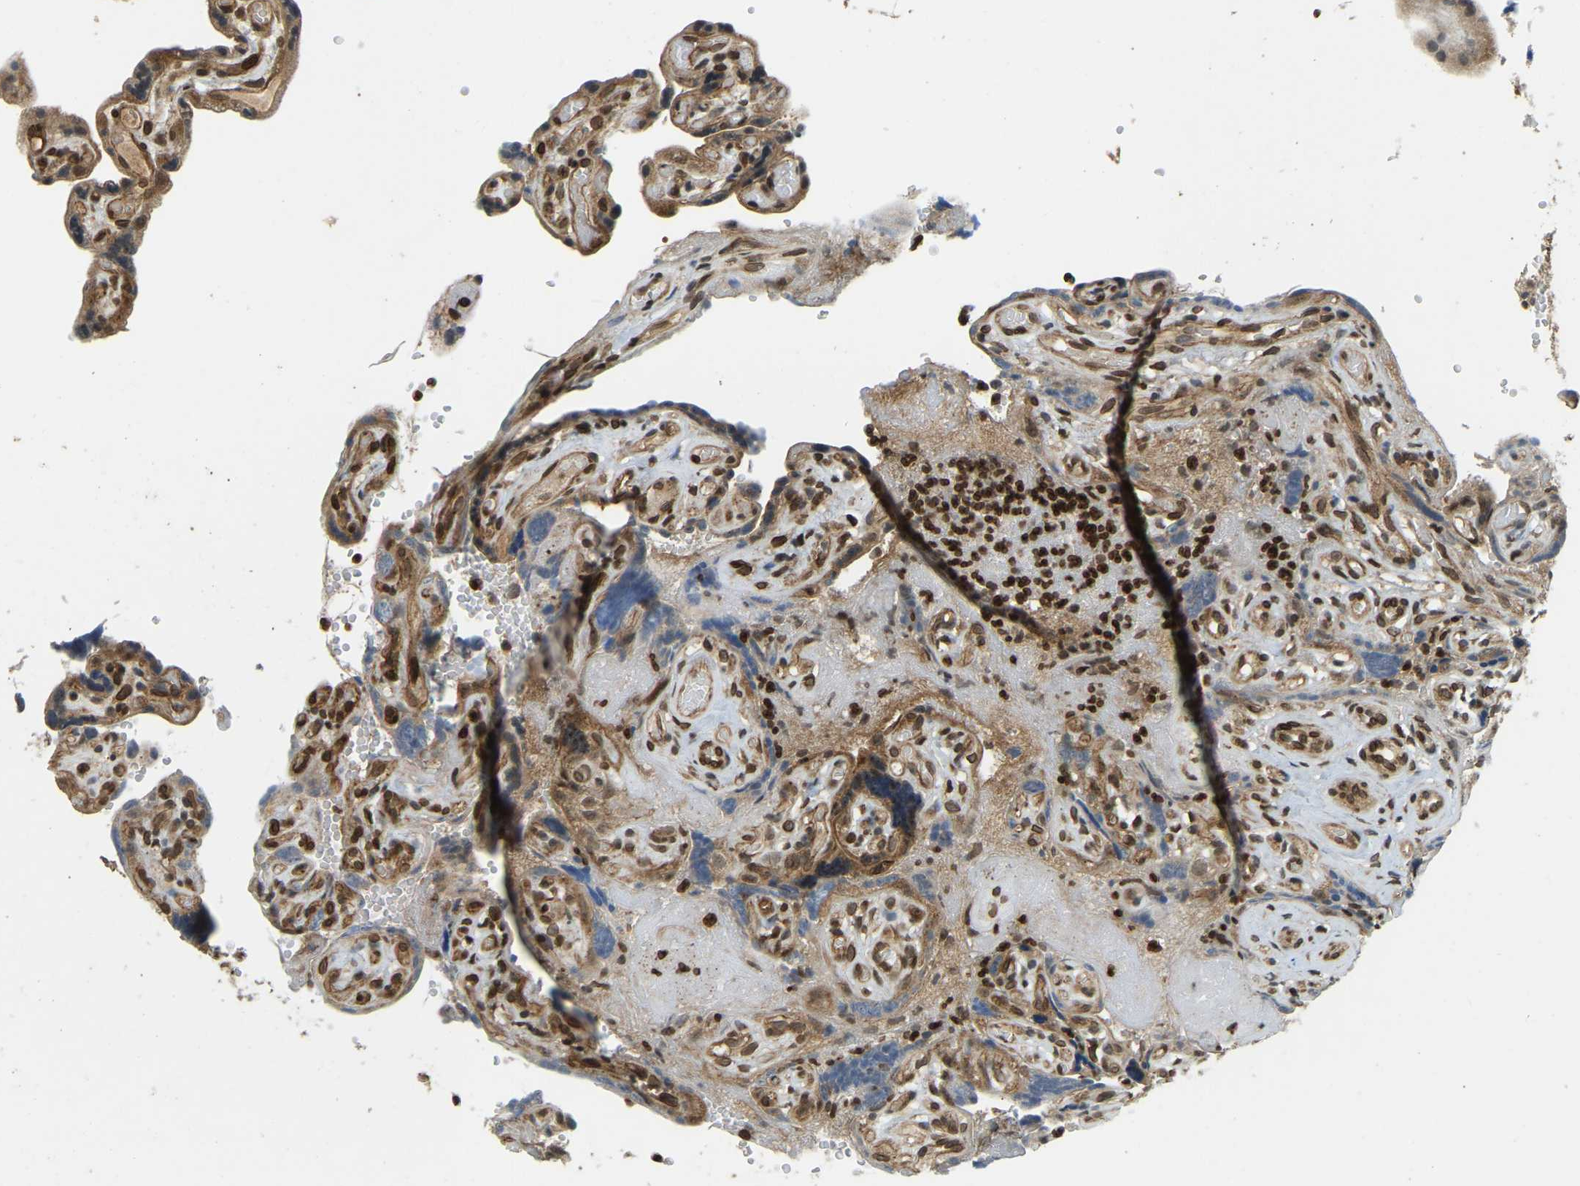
{"staining": {"intensity": "moderate", "quantity": ">75%", "location": "cytoplasmic/membranous"}, "tissue": "placenta", "cell_type": "Trophoblastic cells", "image_type": "normal", "snomed": [{"axis": "morphology", "description": "Normal tissue, NOS"}, {"axis": "topography", "description": "Placenta"}], "caption": "DAB (3,3'-diaminobenzidine) immunohistochemical staining of unremarkable human placenta exhibits moderate cytoplasmic/membranous protein staining in approximately >75% of trophoblastic cells. (DAB = brown stain, brightfield microscopy at high magnification).", "gene": "SYNE1", "patient": {"sex": "female", "age": 30}}